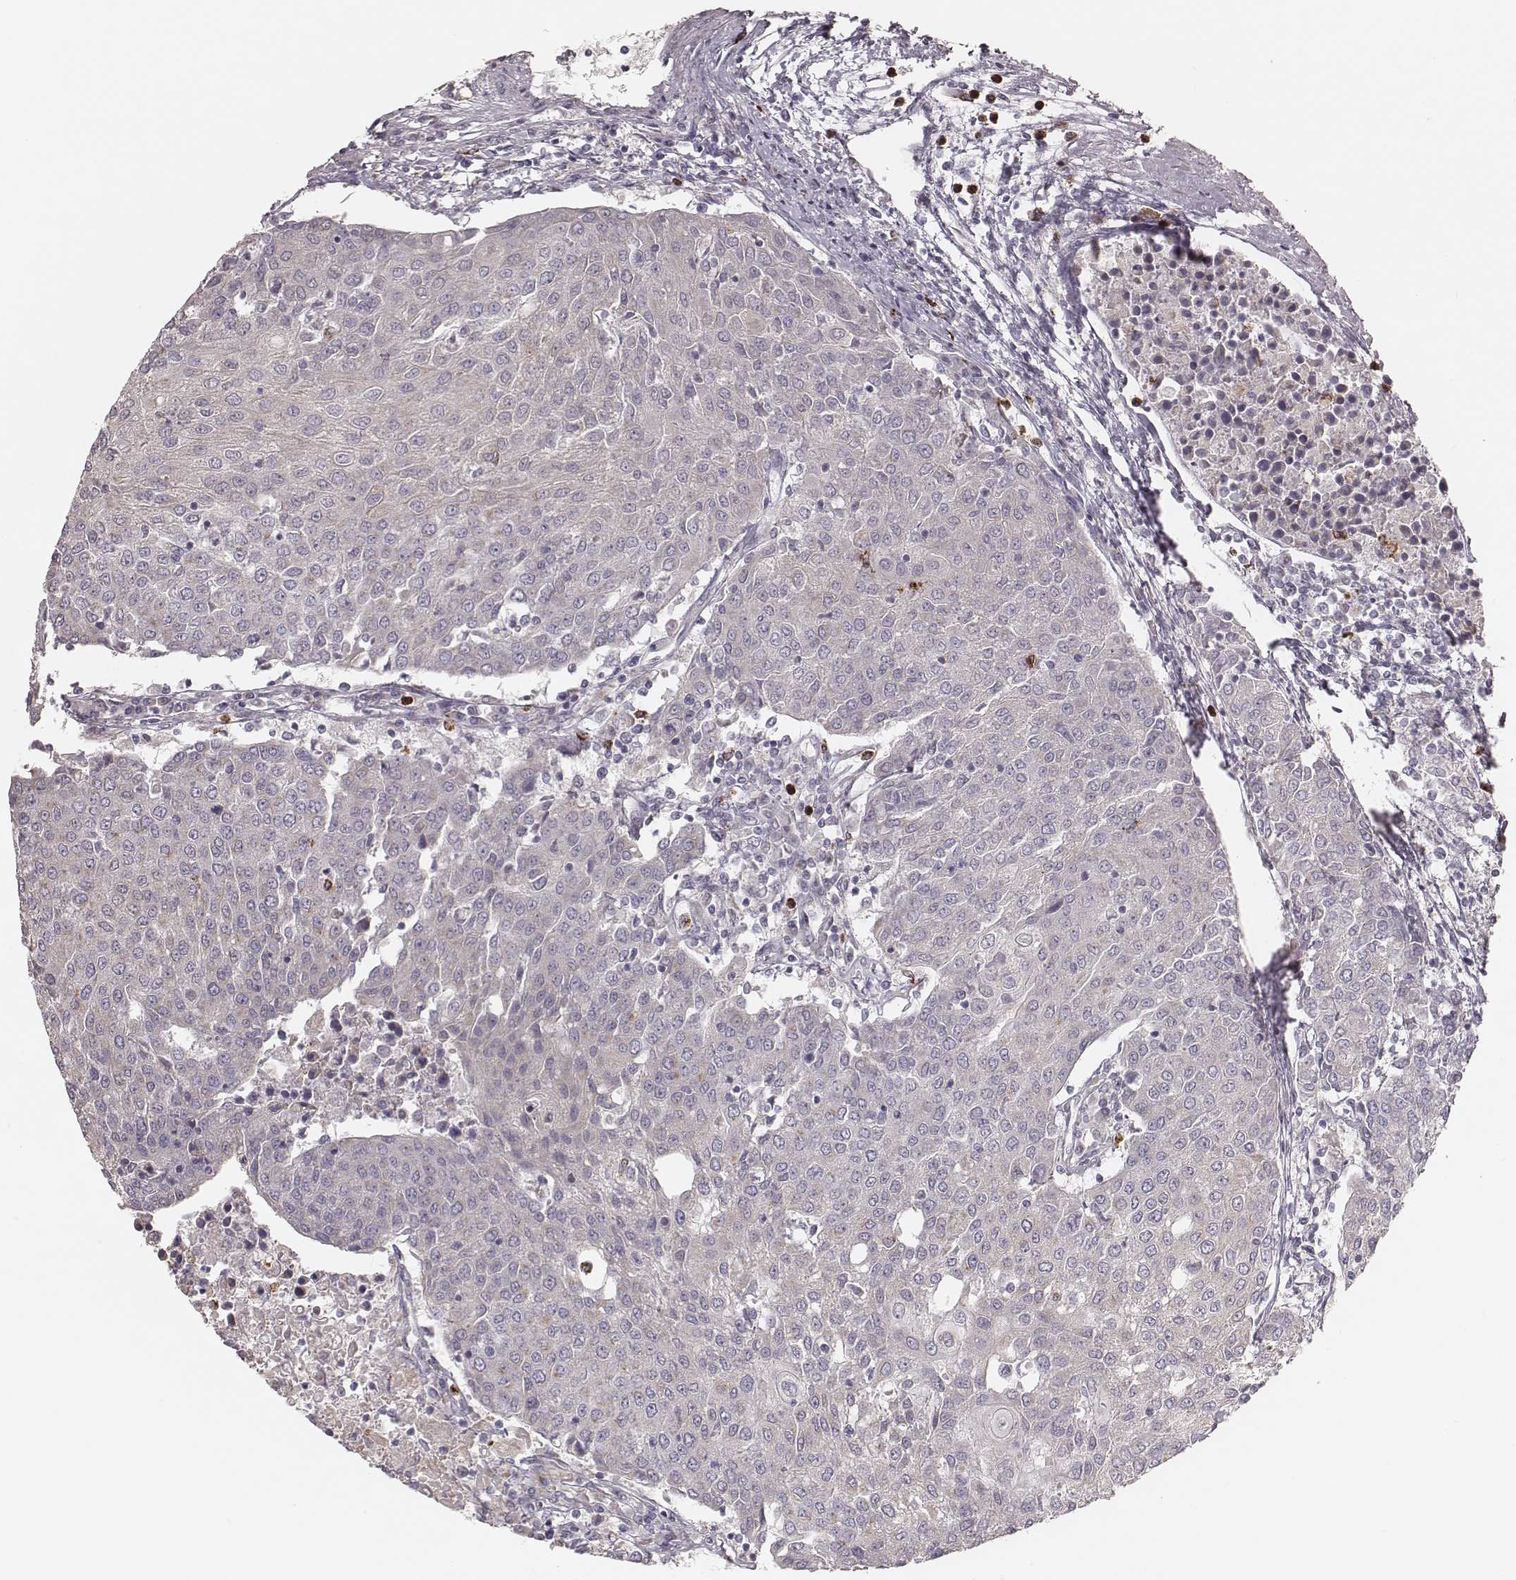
{"staining": {"intensity": "negative", "quantity": "none", "location": "none"}, "tissue": "urothelial cancer", "cell_type": "Tumor cells", "image_type": "cancer", "snomed": [{"axis": "morphology", "description": "Urothelial carcinoma, High grade"}, {"axis": "topography", "description": "Urinary bladder"}], "caption": "This is a micrograph of immunohistochemistry staining of urothelial cancer, which shows no staining in tumor cells.", "gene": "ABCA7", "patient": {"sex": "female", "age": 85}}